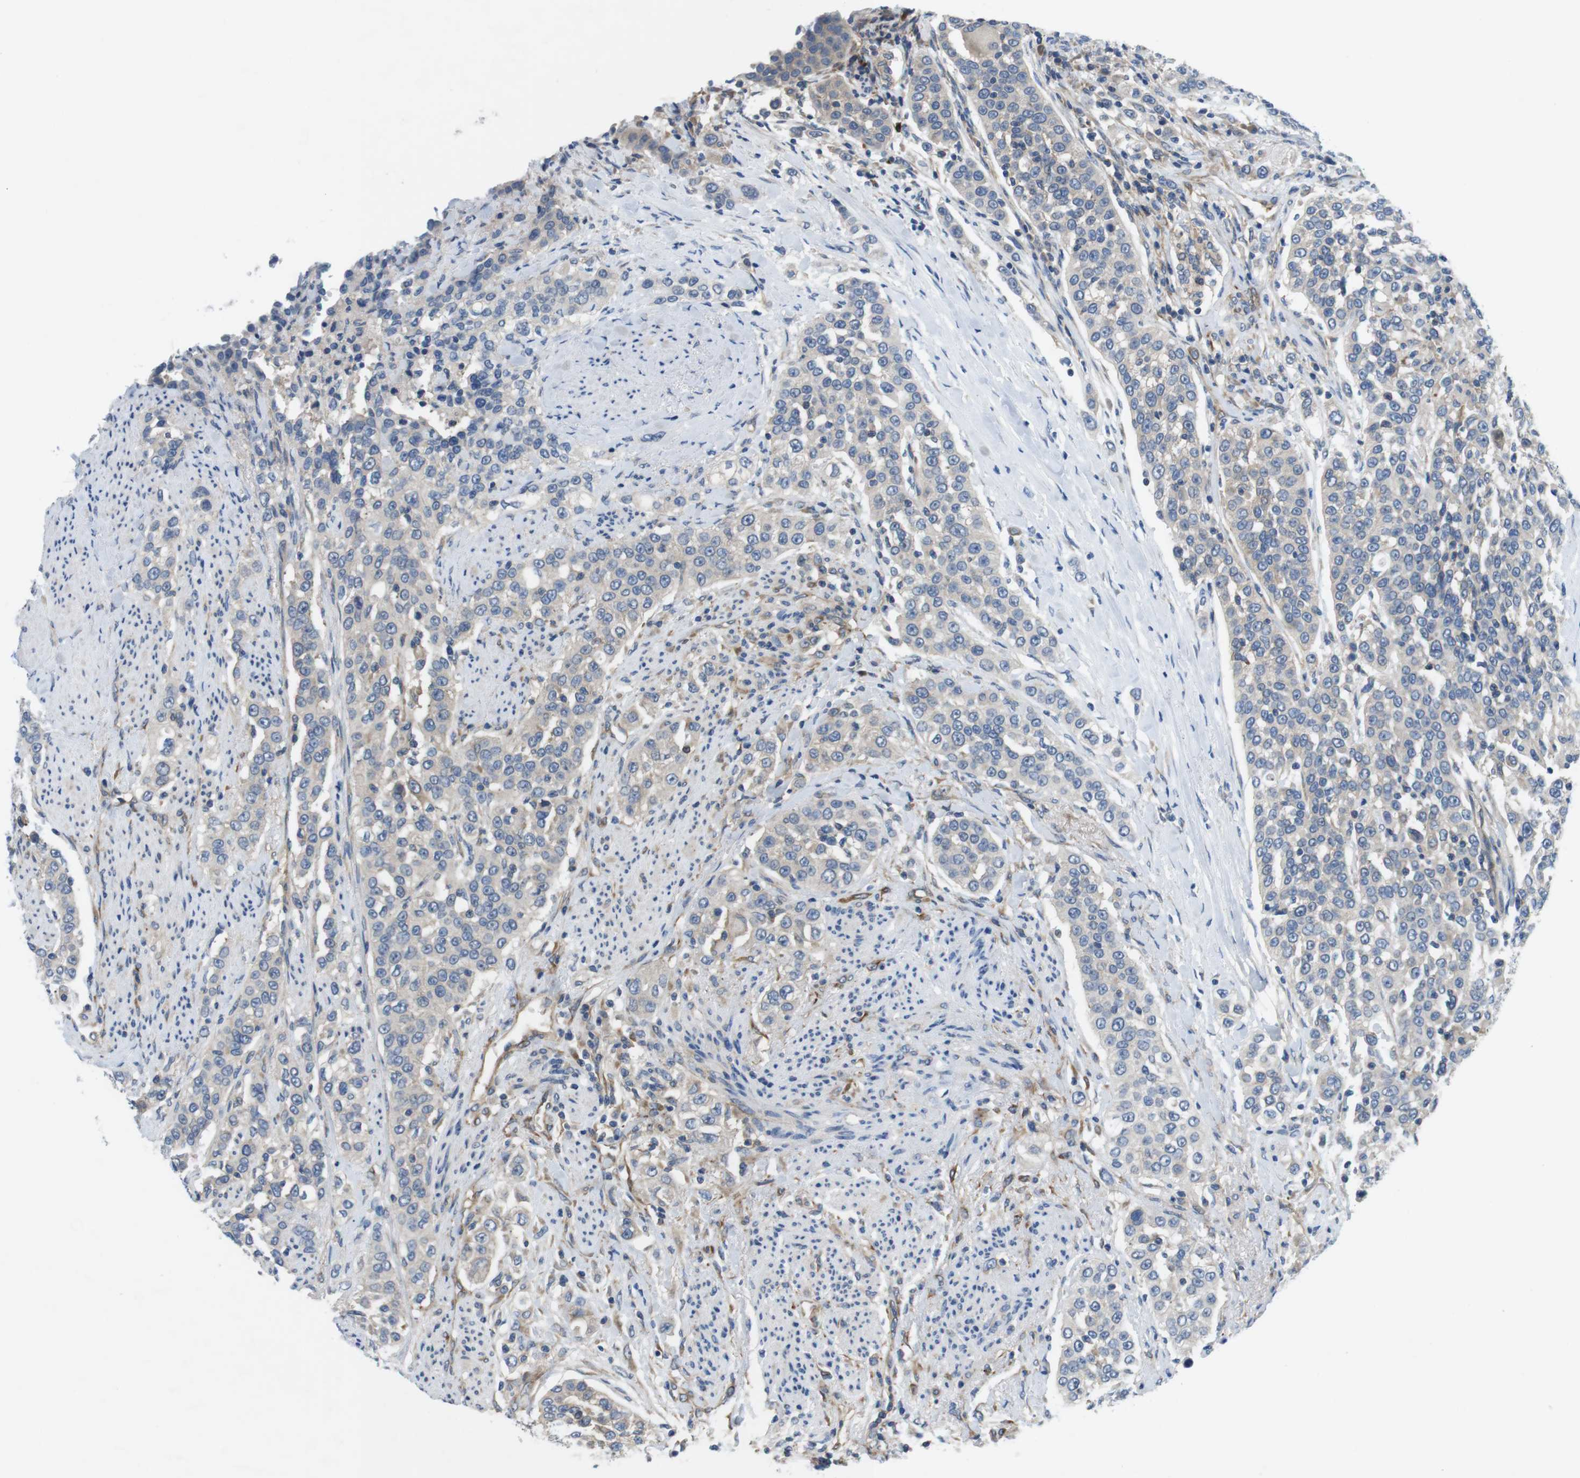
{"staining": {"intensity": "weak", "quantity": "<25%", "location": "cytoplasmic/membranous"}, "tissue": "urothelial cancer", "cell_type": "Tumor cells", "image_type": "cancer", "snomed": [{"axis": "morphology", "description": "Urothelial carcinoma, High grade"}, {"axis": "topography", "description": "Urinary bladder"}], "caption": "This is an IHC micrograph of human urothelial cancer. There is no positivity in tumor cells.", "gene": "DCLK1", "patient": {"sex": "female", "age": 80}}